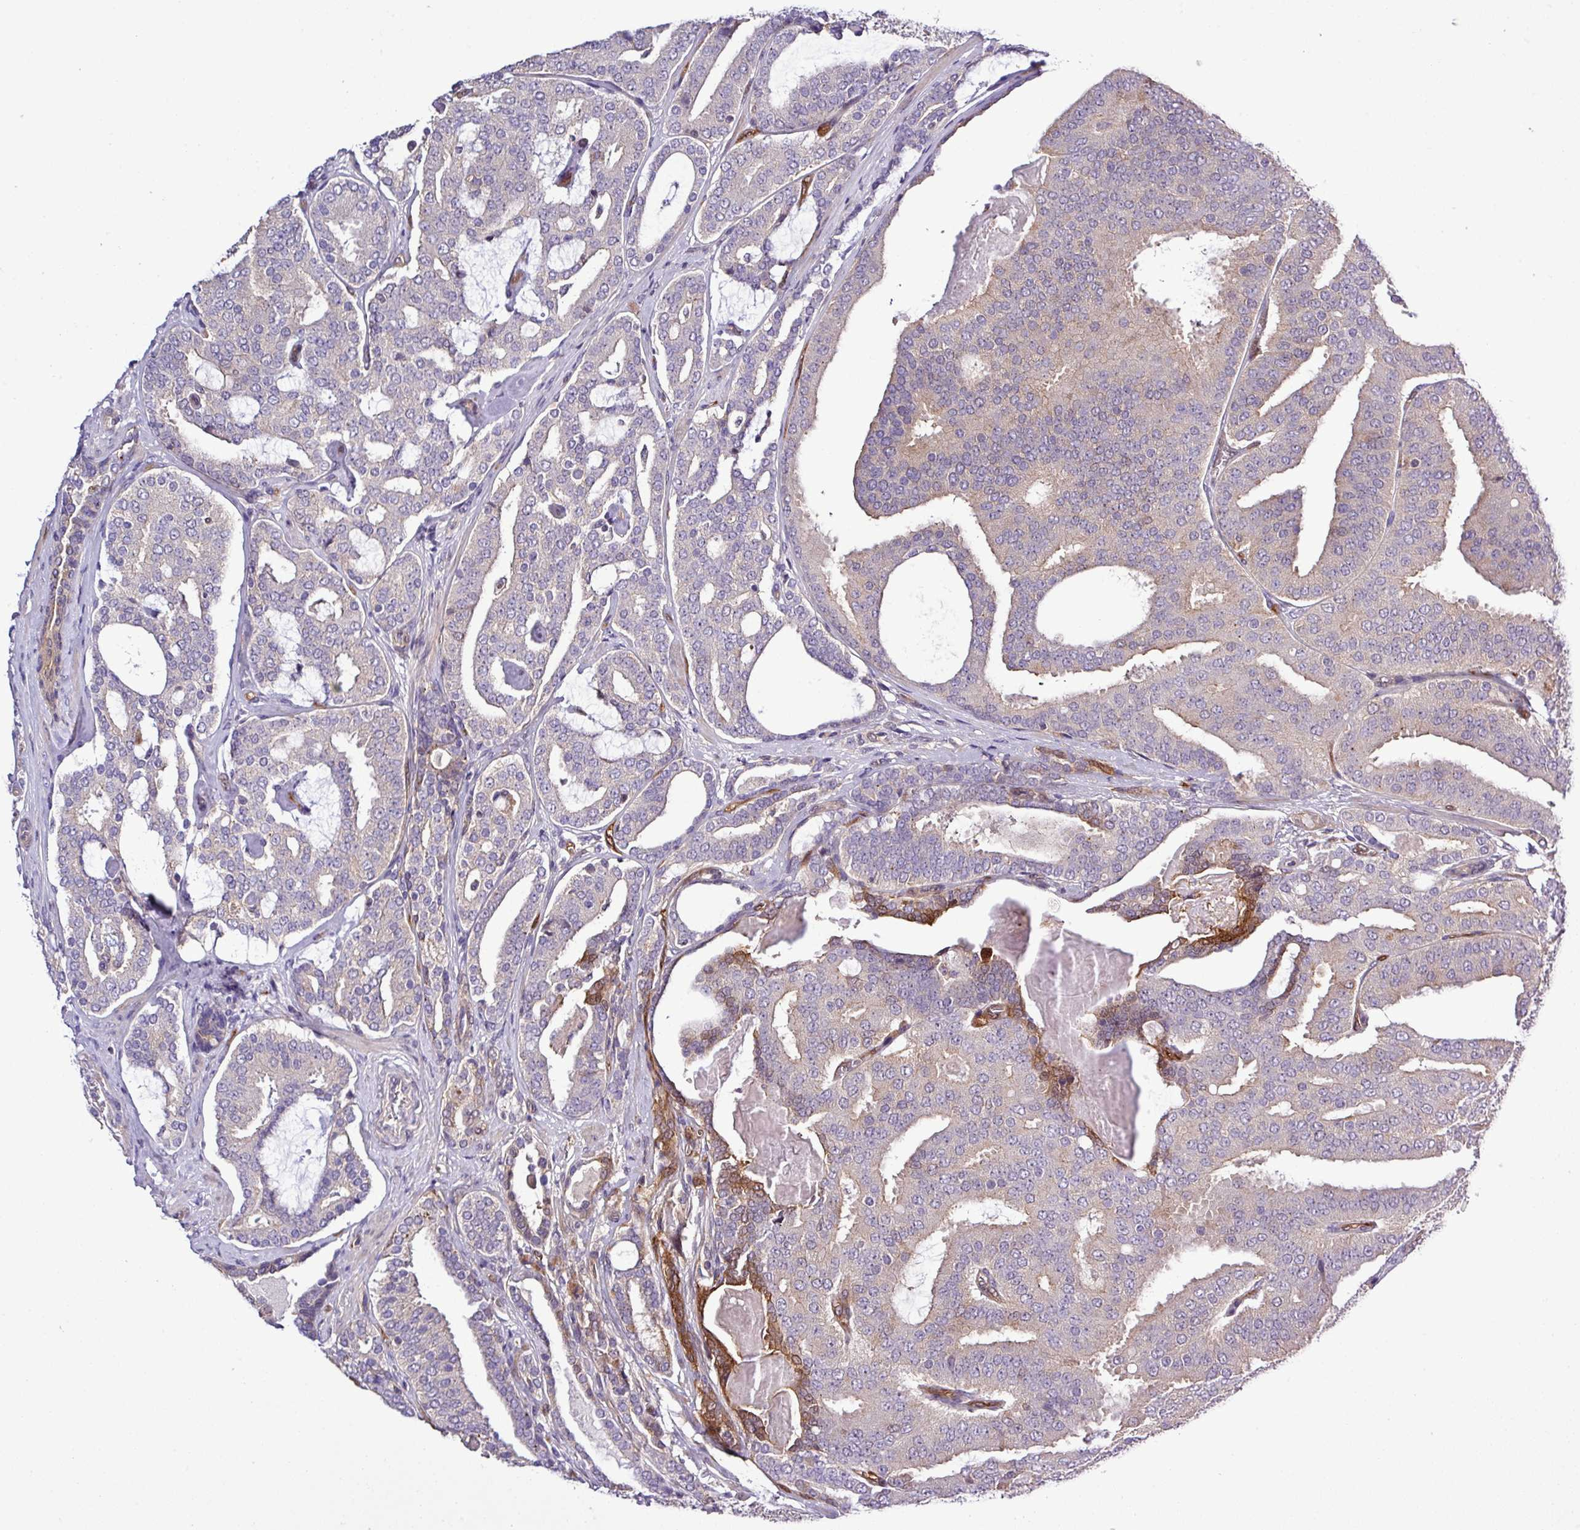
{"staining": {"intensity": "moderate", "quantity": "<25%", "location": "cytoplasmic/membranous"}, "tissue": "prostate cancer", "cell_type": "Tumor cells", "image_type": "cancer", "snomed": [{"axis": "morphology", "description": "Adenocarcinoma, High grade"}, {"axis": "topography", "description": "Prostate"}], "caption": "Brown immunohistochemical staining in human prostate cancer (adenocarcinoma (high-grade)) shows moderate cytoplasmic/membranous positivity in approximately <25% of tumor cells. Nuclei are stained in blue.", "gene": "CARHSP1", "patient": {"sex": "male", "age": 65}}